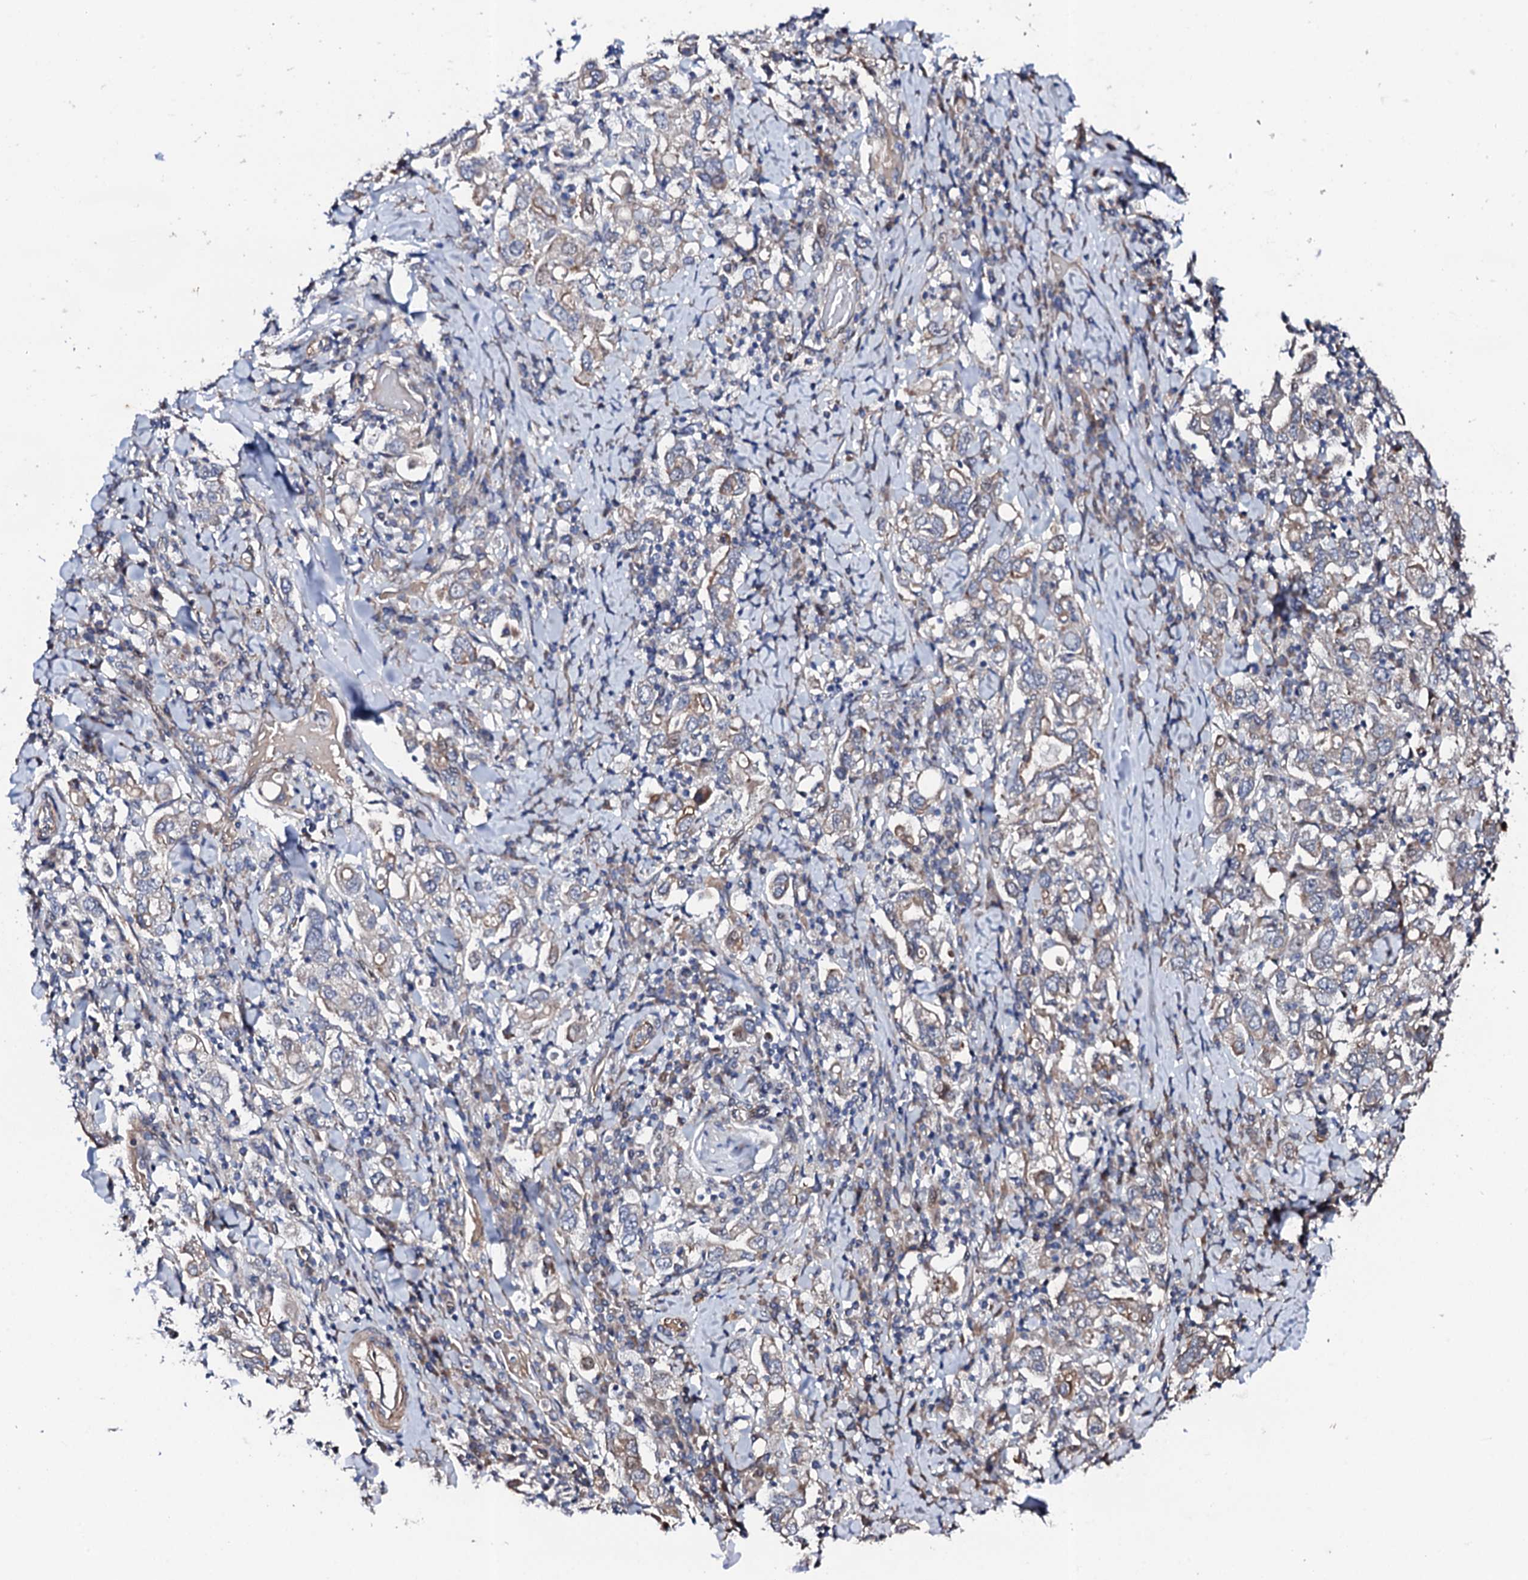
{"staining": {"intensity": "weak", "quantity": "<25%", "location": "cytoplasmic/membranous"}, "tissue": "stomach cancer", "cell_type": "Tumor cells", "image_type": "cancer", "snomed": [{"axis": "morphology", "description": "Adenocarcinoma, NOS"}, {"axis": "topography", "description": "Stomach, upper"}], "caption": "Immunohistochemistry photomicrograph of neoplastic tissue: human stomach cancer (adenocarcinoma) stained with DAB displays no significant protein expression in tumor cells. Brightfield microscopy of immunohistochemistry (IHC) stained with DAB (brown) and hematoxylin (blue), captured at high magnification.", "gene": "CIAO2A", "patient": {"sex": "male", "age": 62}}